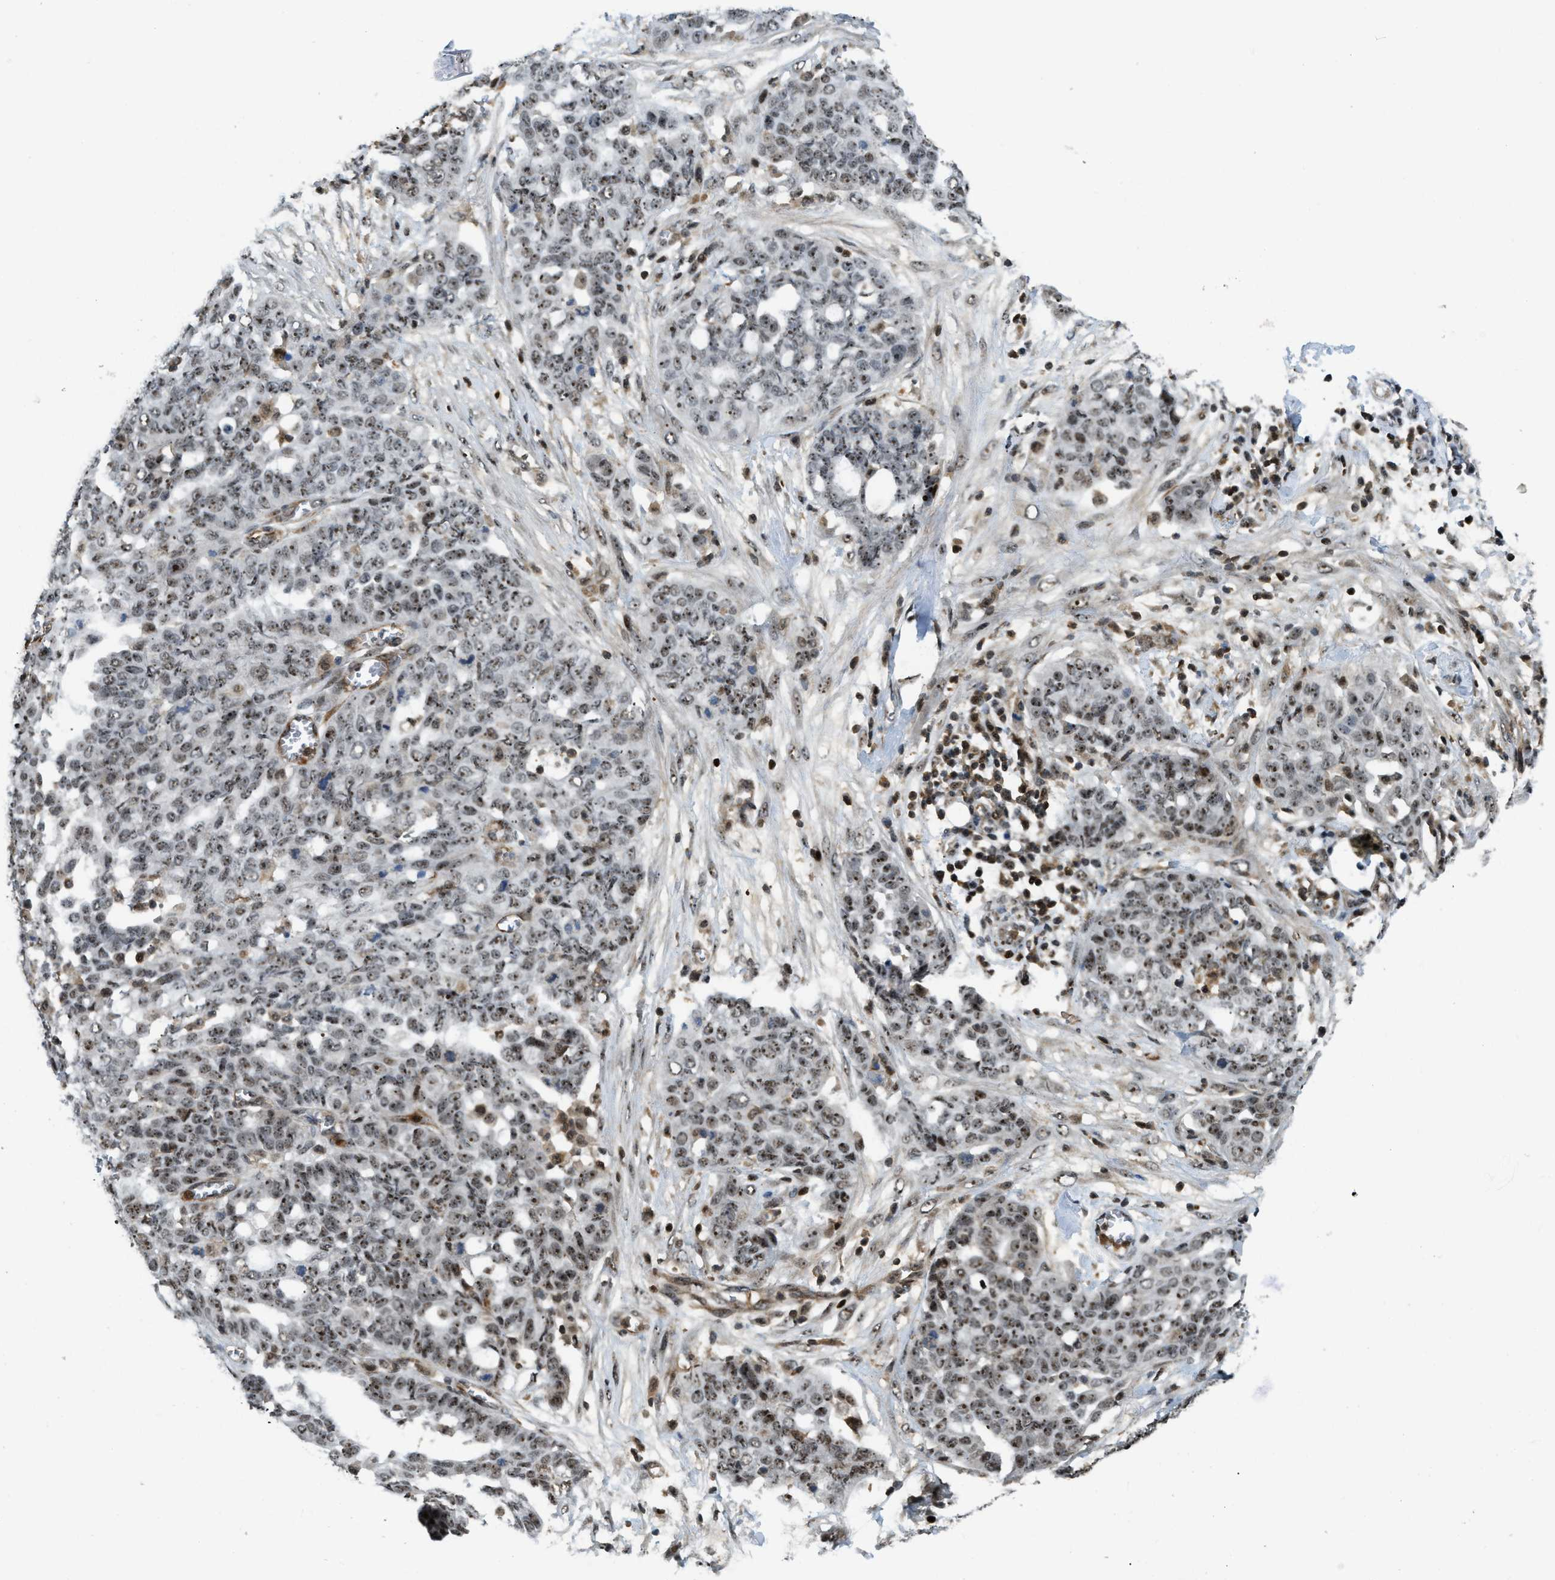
{"staining": {"intensity": "moderate", "quantity": ">75%", "location": "nuclear"}, "tissue": "ovarian cancer", "cell_type": "Tumor cells", "image_type": "cancer", "snomed": [{"axis": "morphology", "description": "Cystadenocarcinoma, serous, NOS"}, {"axis": "topography", "description": "Soft tissue"}, {"axis": "topography", "description": "Ovary"}], "caption": "A medium amount of moderate nuclear expression is present in approximately >75% of tumor cells in ovarian serous cystadenocarcinoma tissue.", "gene": "E2F1", "patient": {"sex": "female", "age": 57}}